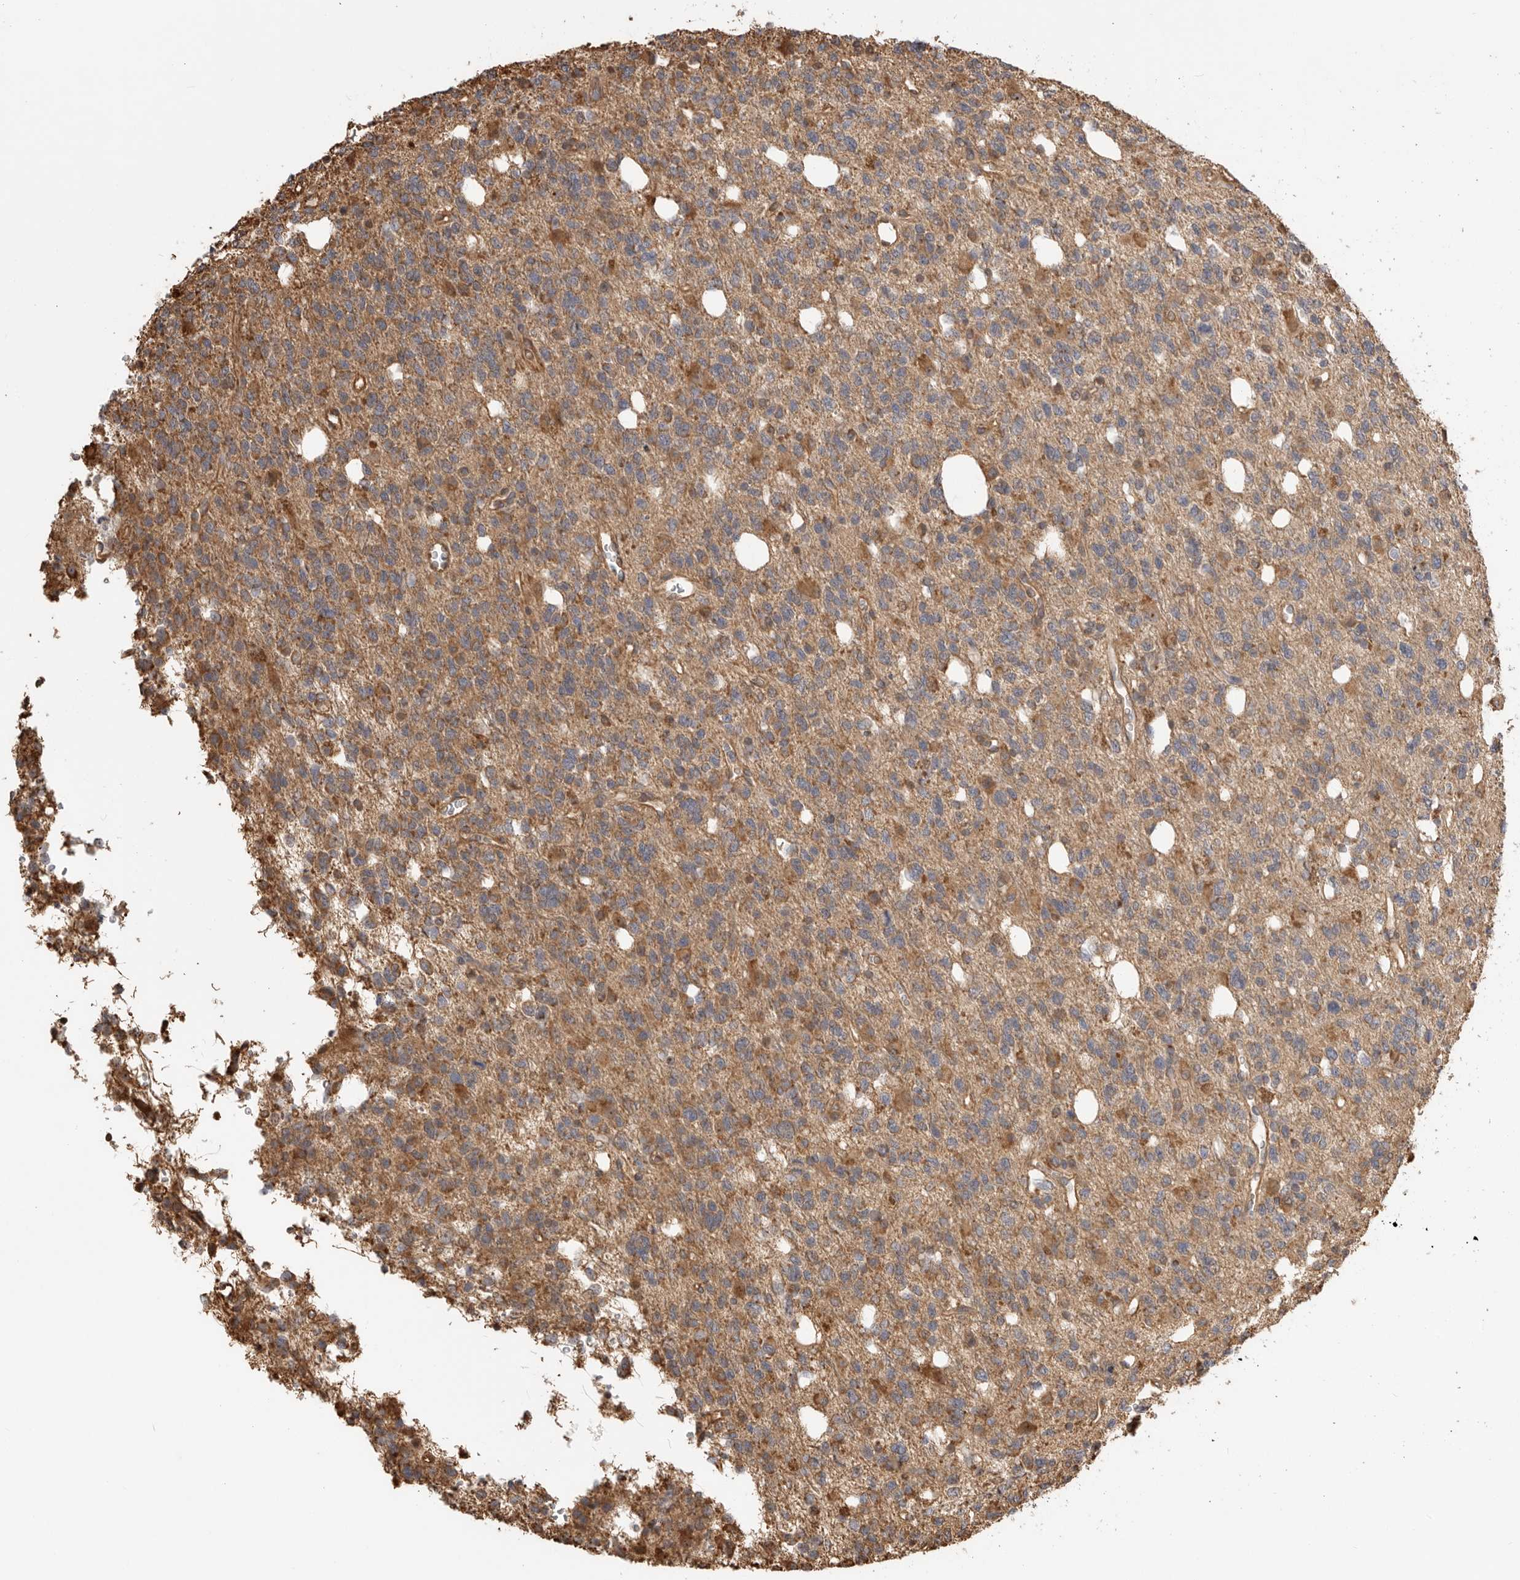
{"staining": {"intensity": "moderate", "quantity": ">75%", "location": "cytoplasmic/membranous"}, "tissue": "glioma", "cell_type": "Tumor cells", "image_type": "cancer", "snomed": [{"axis": "morphology", "description": "Glioma, malignant, High grade"}, {"axis": "topography", "description": "Brain"}], "caption": "DAB (3,3'-diaminobenzidine) immunohistochemical staining of human glioma exhibits moderate cytoplasmic/membranous protein positivity in about >75% of tumor cells. Immunohistochemistry stains the protein in brown and the nuclei are stained blue.", "gene": "DPH7", "patient": {"sex": "female", "age": 62}}